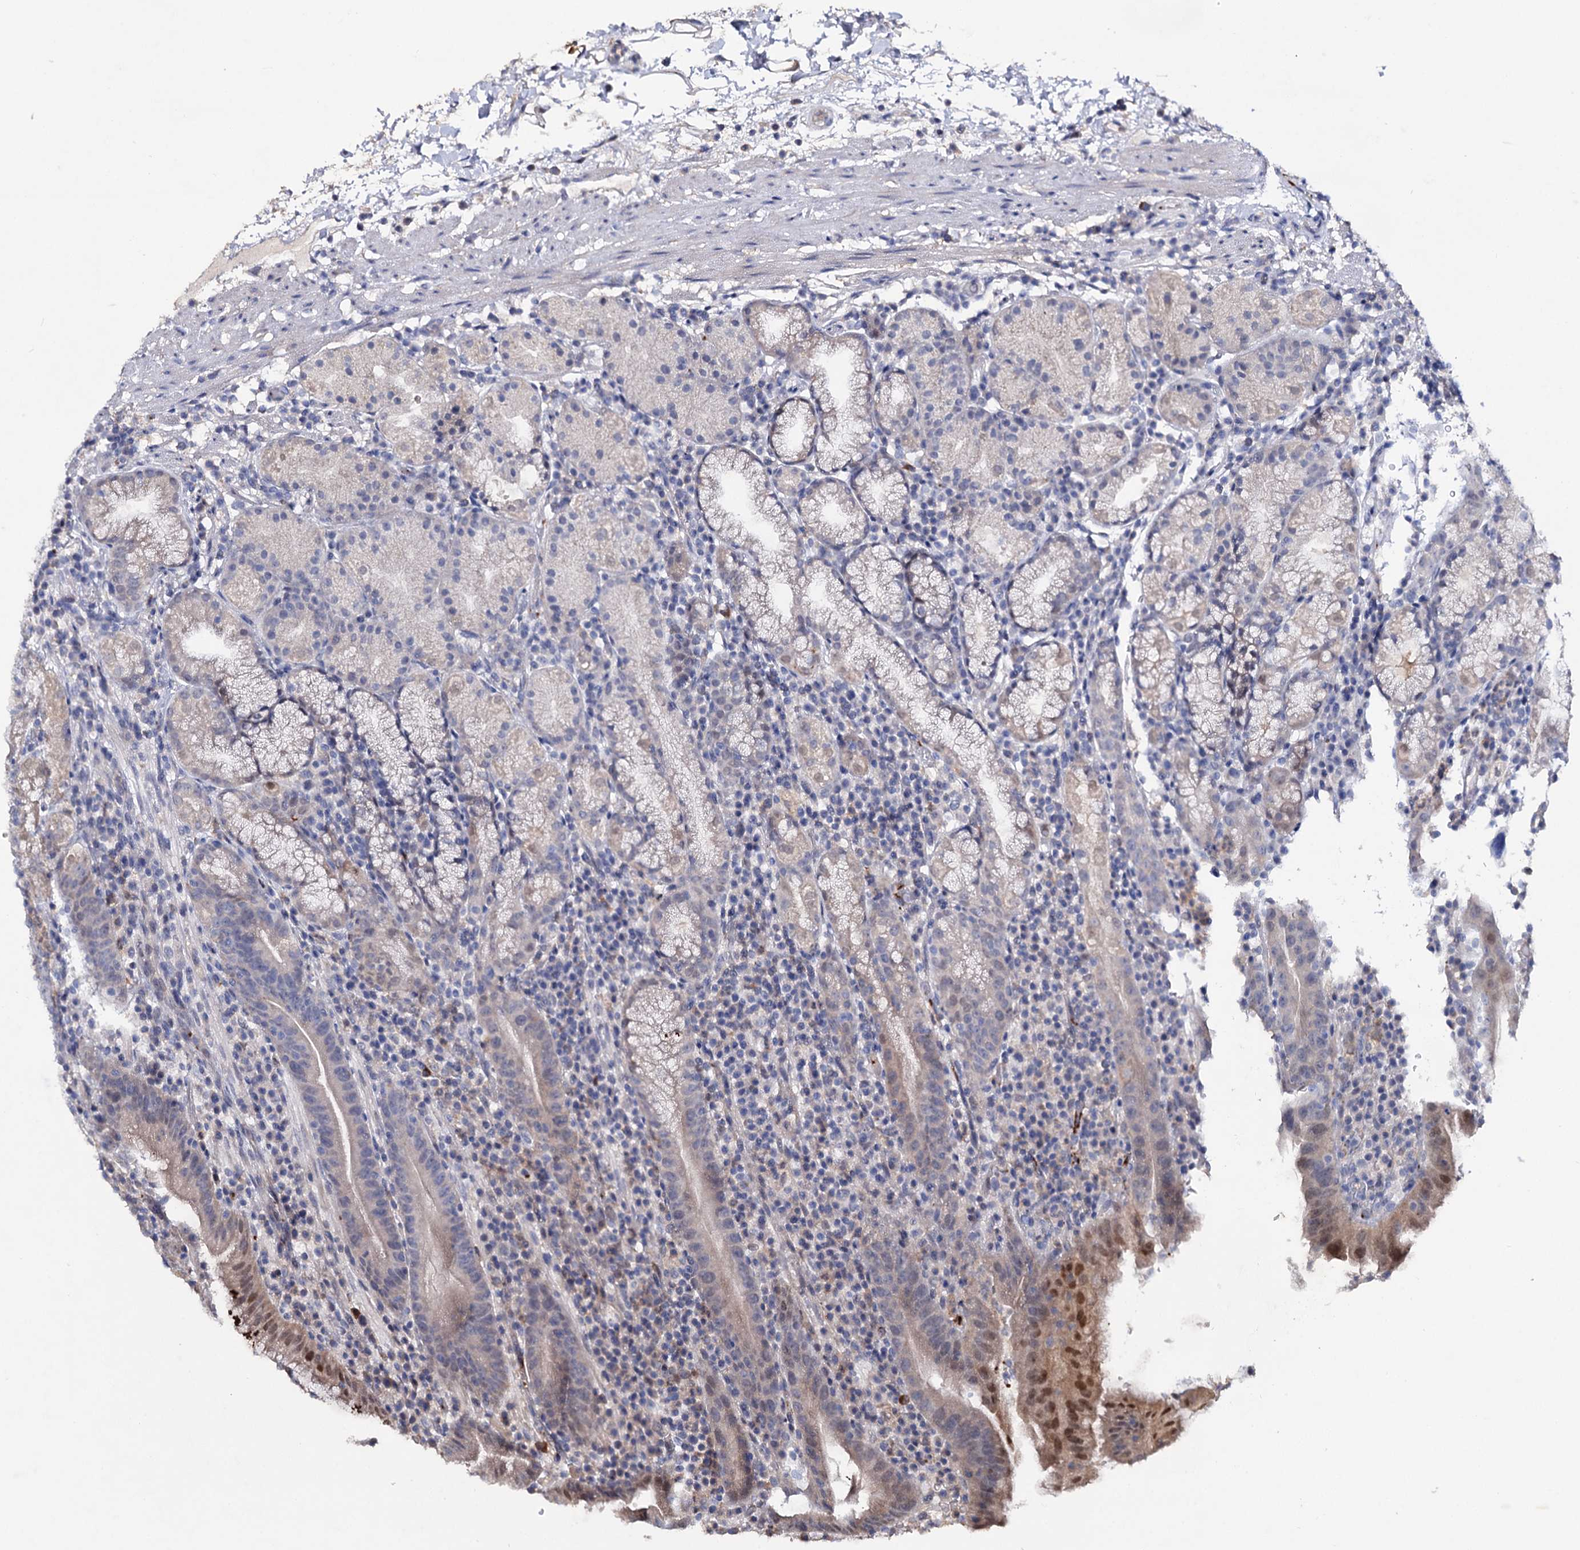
{"staining": {"intensity": "moderate", "quantity": "<25%", "location": "nuclear"}, "tissue": "stomach", "cell_type": "Glandular cells", "image_type": "normal", "snomed": [{"axis": "morphology", "description": "Normal tissue, NOS"}, {"axis": "morphology", "description": "Inflammation, NOS"}, {"axis": "topography", "description": "Stomach"}], "caption": "This histopathology image demonstrates unremarkable stomach stained with immunohistochemistry (IHC) to label a protein in brown. The nuclear of glandular cells show moderate positivity for the protein. Nuclei are counter-stained blue.", "gene": "DNAH6", "patient": {"sex": "male", "age": 79}}